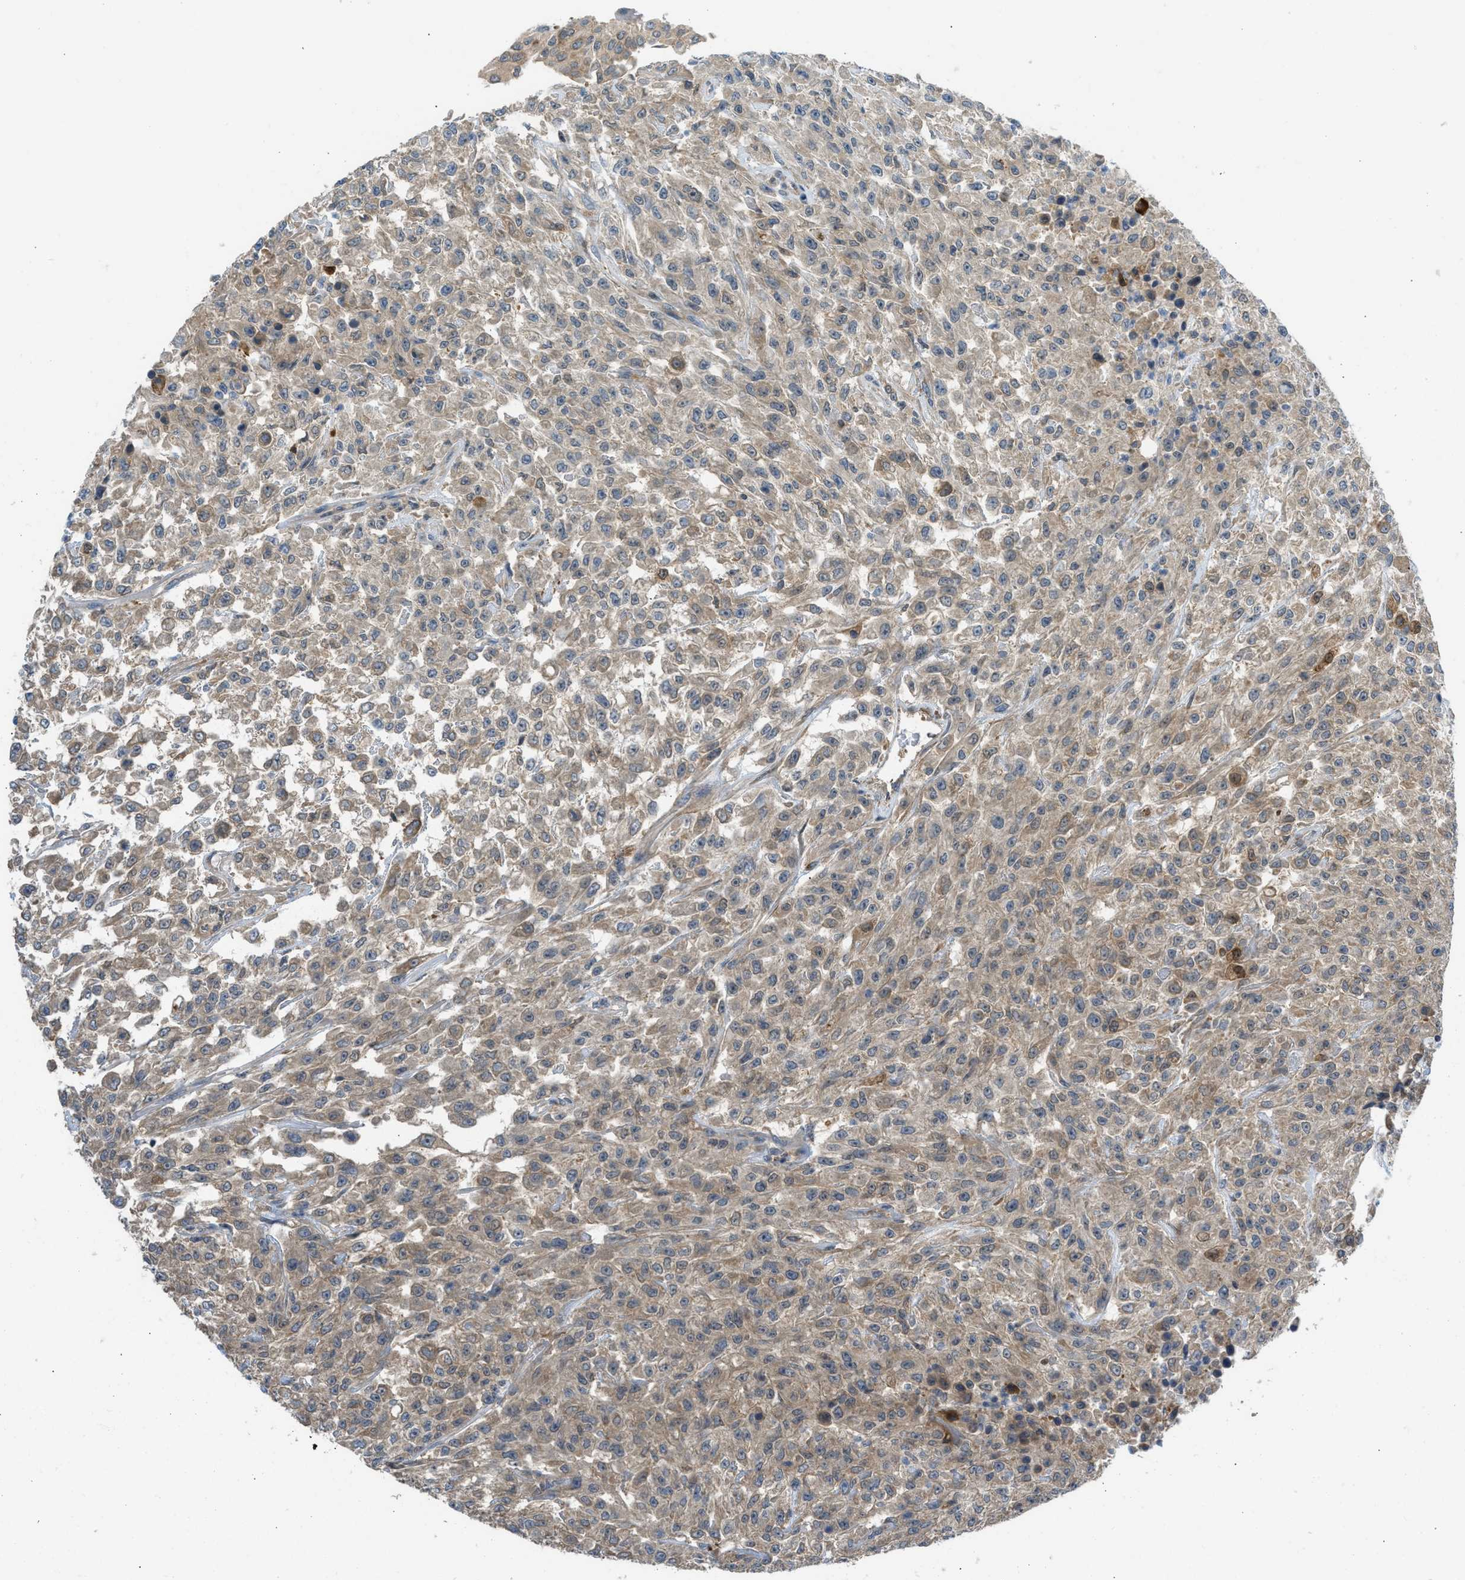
{"staining": {"intensity": "weak", "quantity": ">75%", "location": "cytoplasmic/membranous"}, "tissue": "urothelial cancer", "cell_type": "Tumor cells", "image_type": "cancer", "snomed": [{"axis": "morphology", "description": "Urothelial carcinoma, High grade"}, {"axis": "topography", "description": "Urinary bladder"}], "caption": "An immunohistochemistry image of tumor tissue is shown. Protein staining in brown labels weak cytoplasmic/membranous positivity in urothelial carcinoma (high-grade) within tumor cells. (DAB (3,3'-diaminobenzidine) IHC with brightfield microscopy, high magnification).", "gene": "SESN2", "patient": {"sex": "male", "age": 46}}